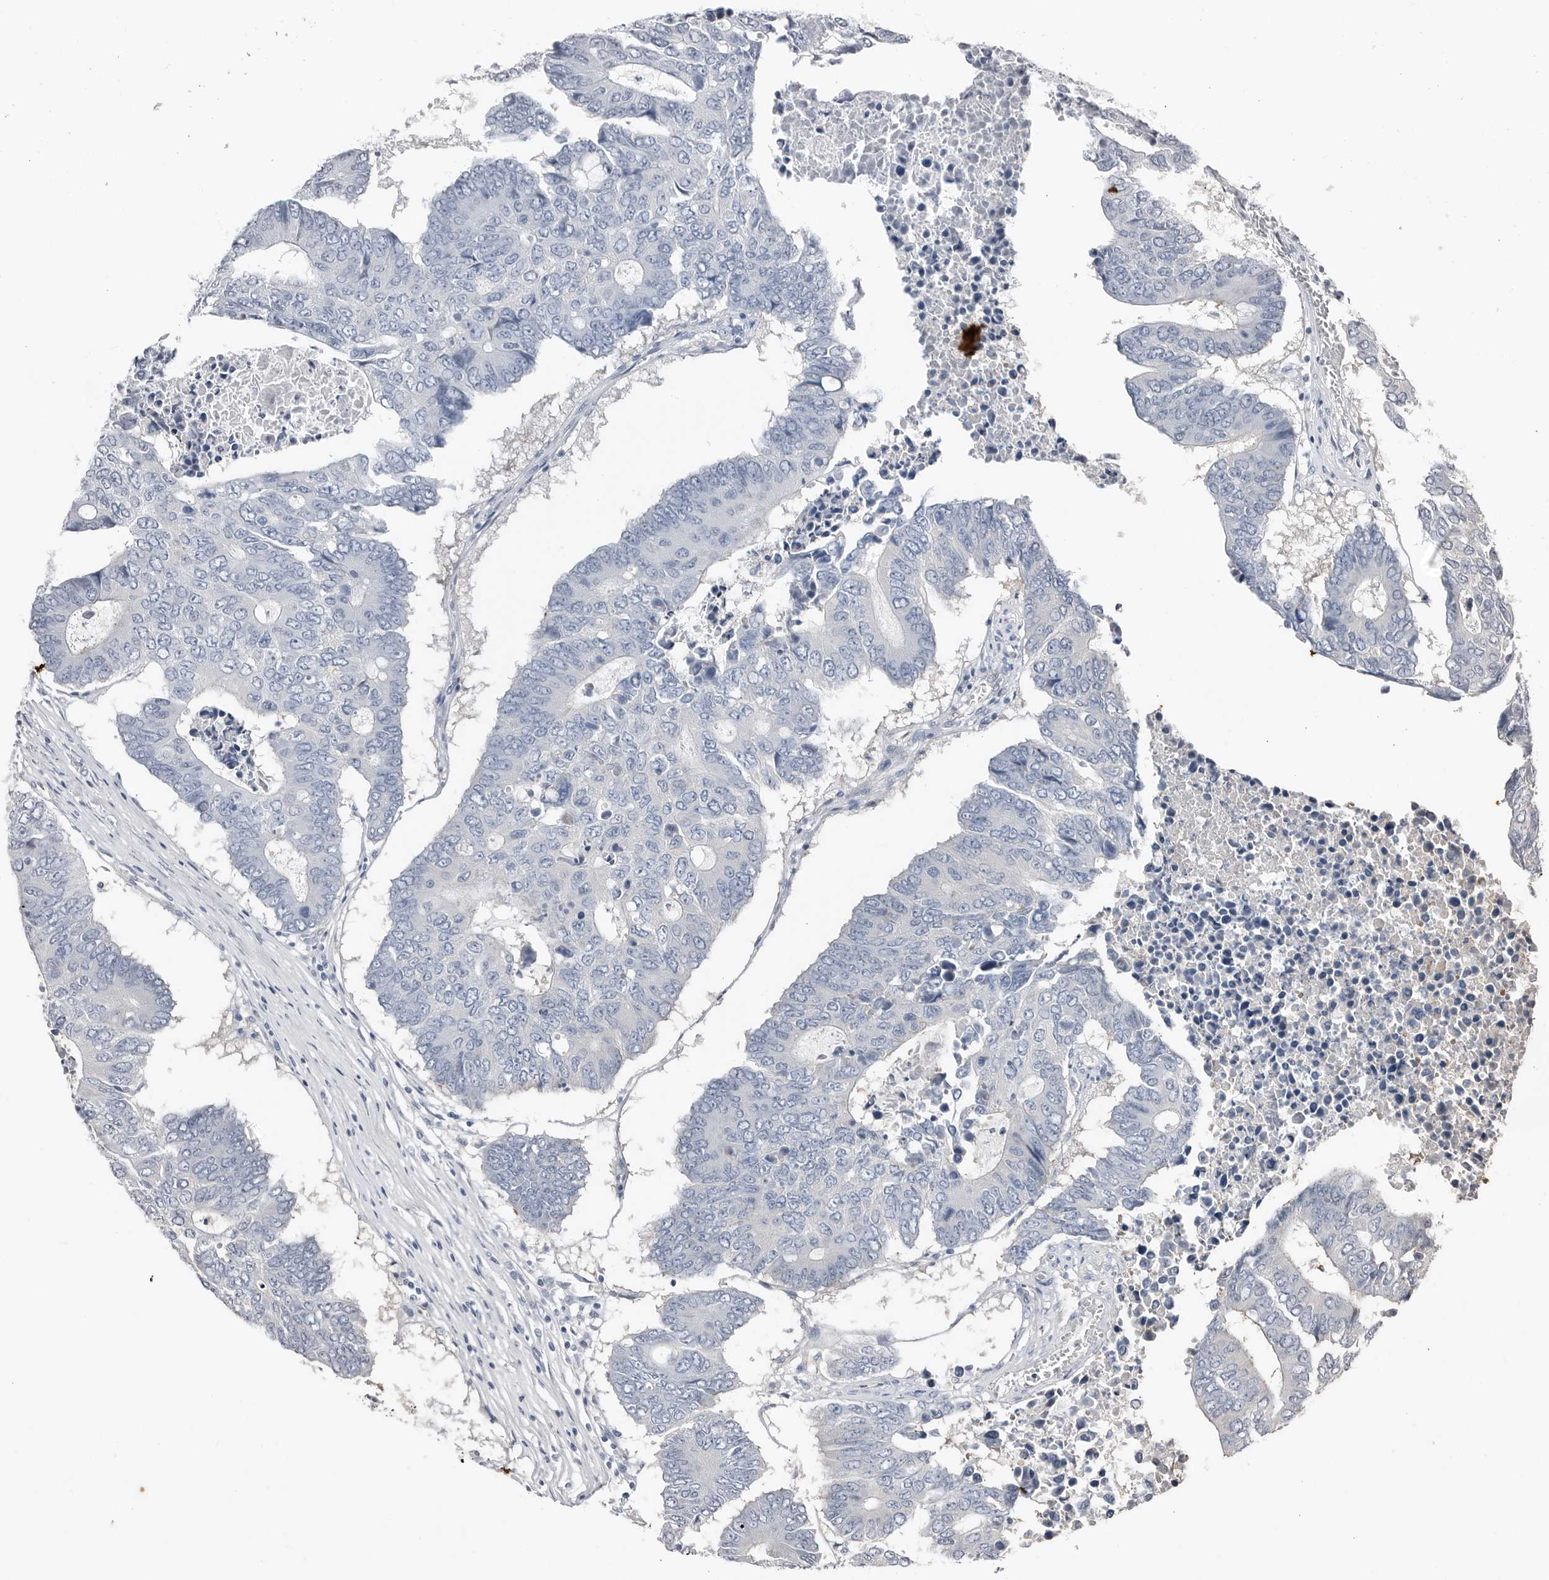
{"staining": {"intensity": "negative", "quantity": "none", "location": "none"}, "tissue": "colorectal cancer", "cell_type": "Tumor cells", "image_type": "cancer", "snomed": [{"axis": "morphology", "description": "Adenocarcinoma, NOS"}, {"axis": "topography", "description": "Colon"}], "caption": "Tumor cells are negative for protein expression in human colorectal cancer (adenocarcinoma). (Immunohistochemistry, brightfield microscopy, high magnification).", "gene": "ASRGL1", "patient": {"sex": "male", "age": 87}}